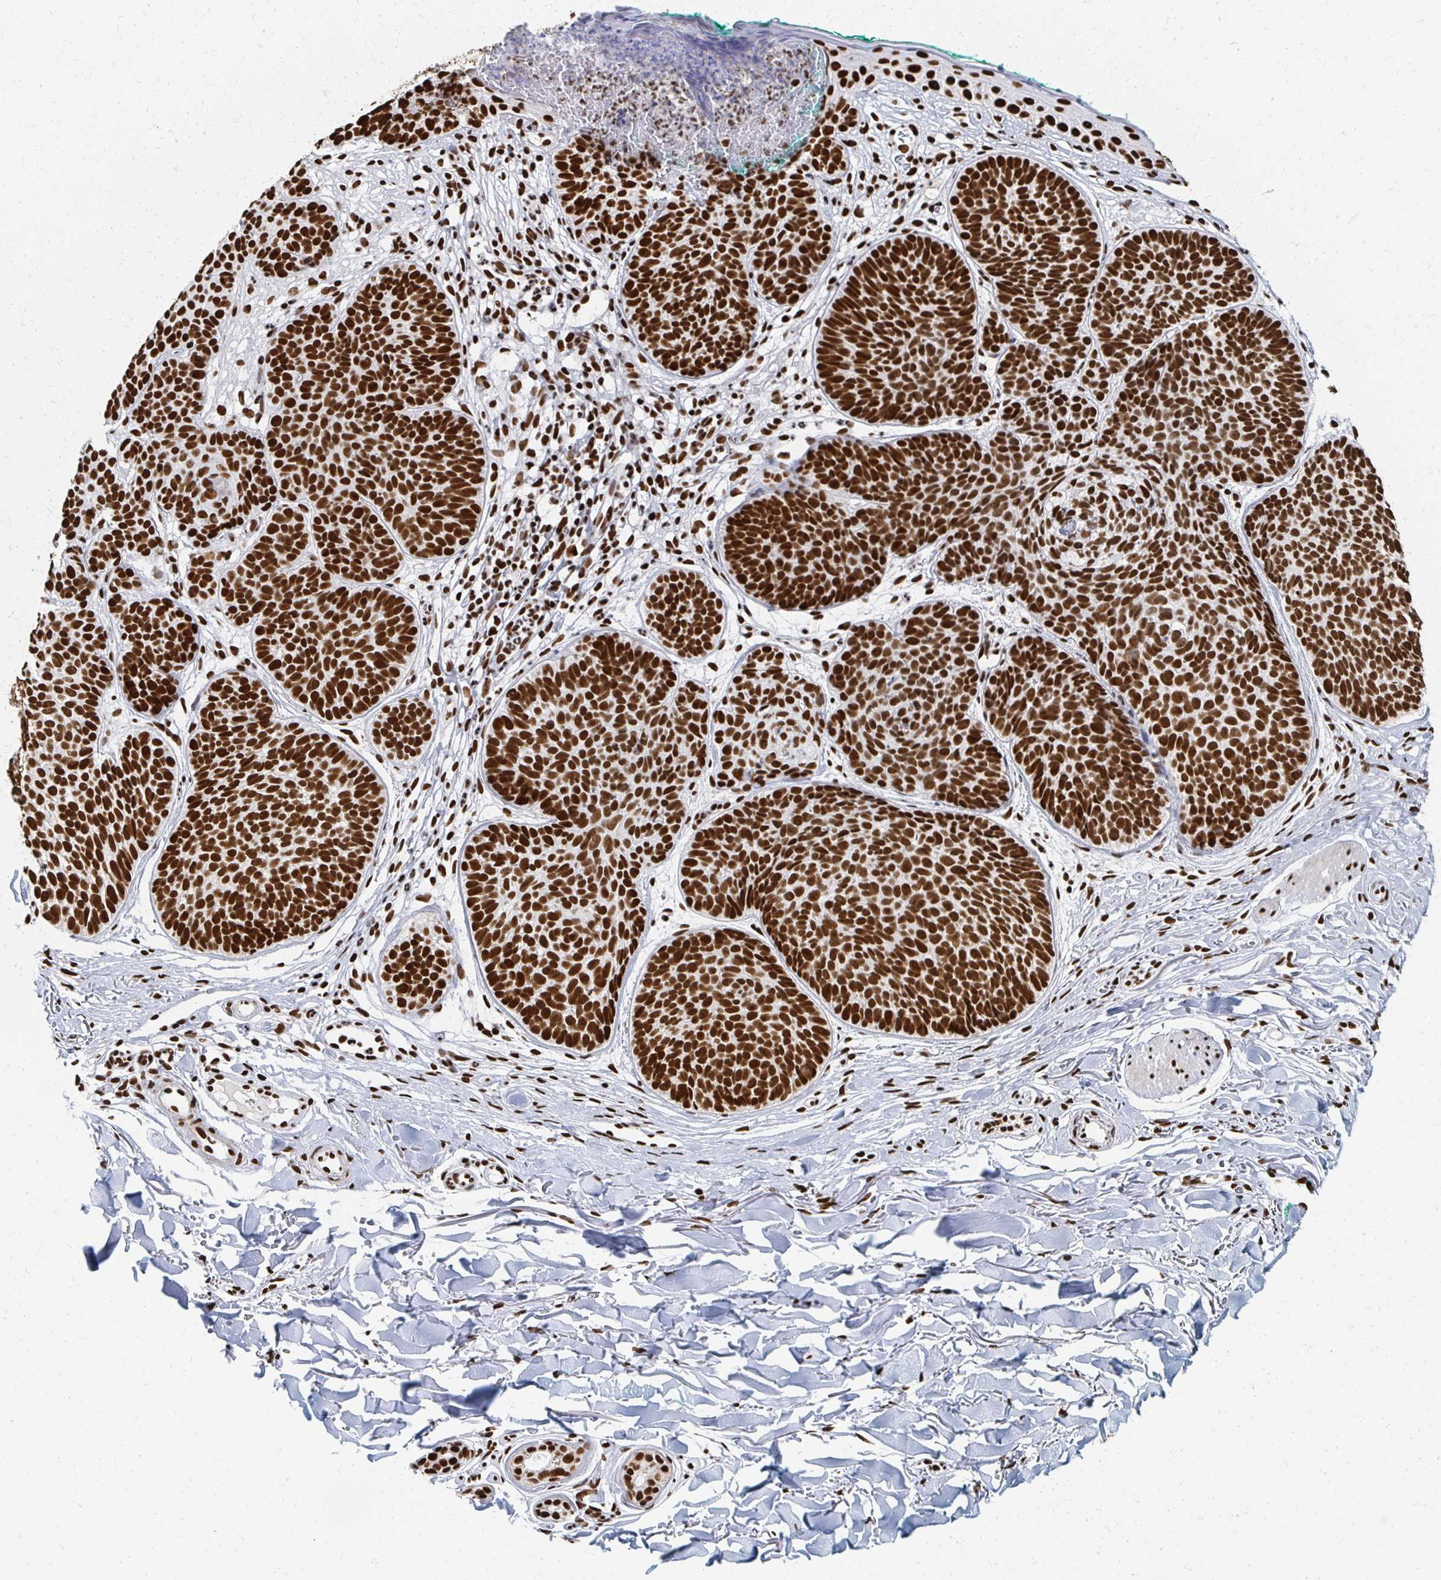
{"staining": {"intensity": "strong", "quantity": ">75%", "location": "nuclear"}, "tissue": "skin cancer", "cell_type": "Tumor cells", "image_type": "cancer", "snomed": [{"axis": "morphology", "description": "Basal cell carcinoma"}, {"axis": "topography", "description": "Skin"}, {"axis": "topography", "description": "Skin of neck"}, {"axis": "topography", "description": "Skin of shoulder"}, {"axis": "topography", "description": "Skin of back"}], "caption": "Strong nuclear expression is appreciated in approximately >75% of tumor cells in basal cell carcinoma (skin).", "gene": "RBBP7", "patient": {"sex": "male", "age": 80}}